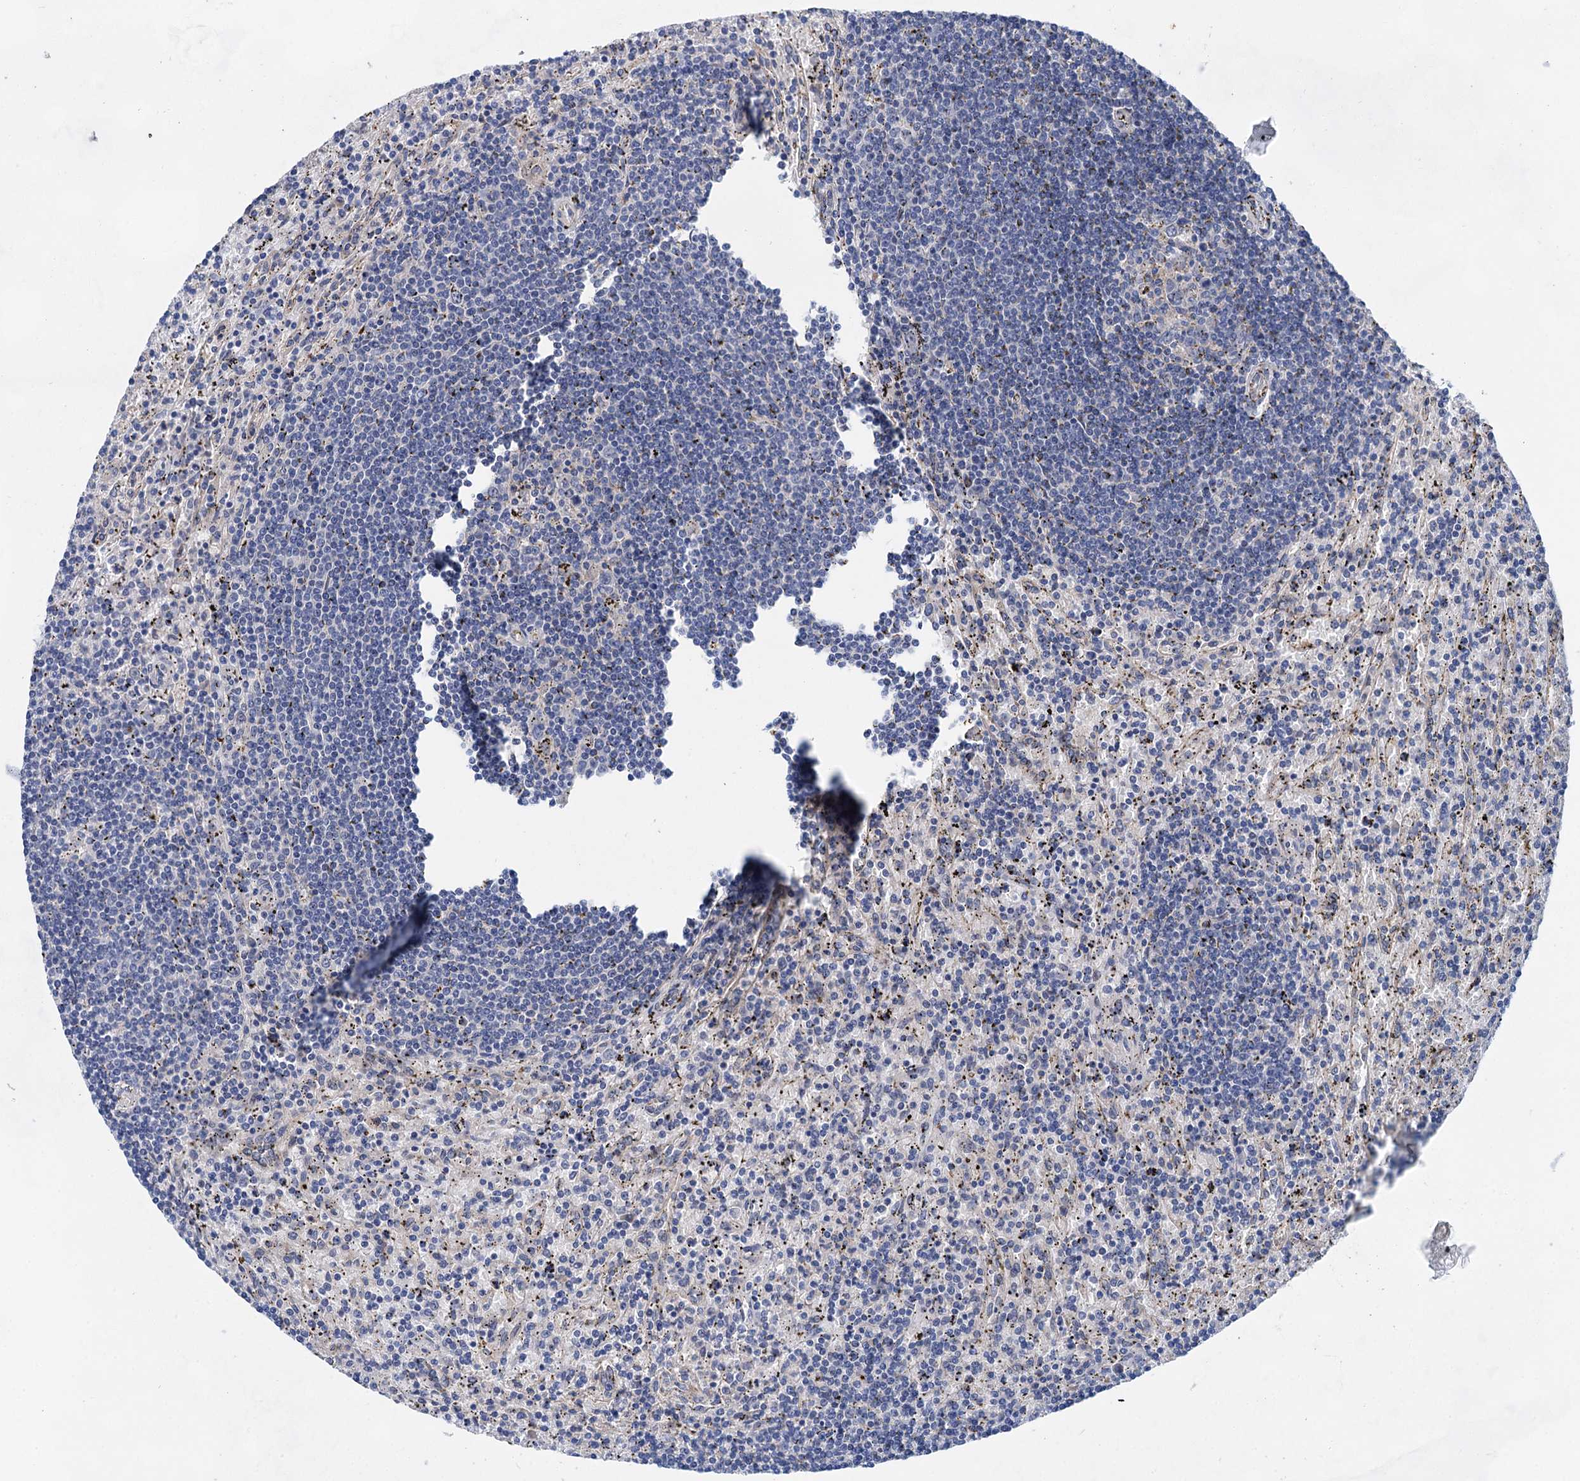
{"staining": {"intensity": "negative", "quantity": "none", "location": "none"}, "tissue": "lymphoma", "cell_type": "Tumor cells", "image_type": "cancer", "snomed": [{"axis": "morphology", "description": "Malignant lymphoma, non-Hodgkin's type, Low grade"}, {"axis": "topography", "description": "Spleen"}], "caption": "Immunohistochemistry photomicrograph of lymphoma stained for a protein (brown), which demonstrates no positivity in tumor cells. Brightfield microscopy of IHC stained with DAB (3,3'-diaminobenzidine) (brown) and hematoxylin (blue), captured at high magnification.", "gene": "MORN3", "patient": {"sex": "male", "age": 76}}